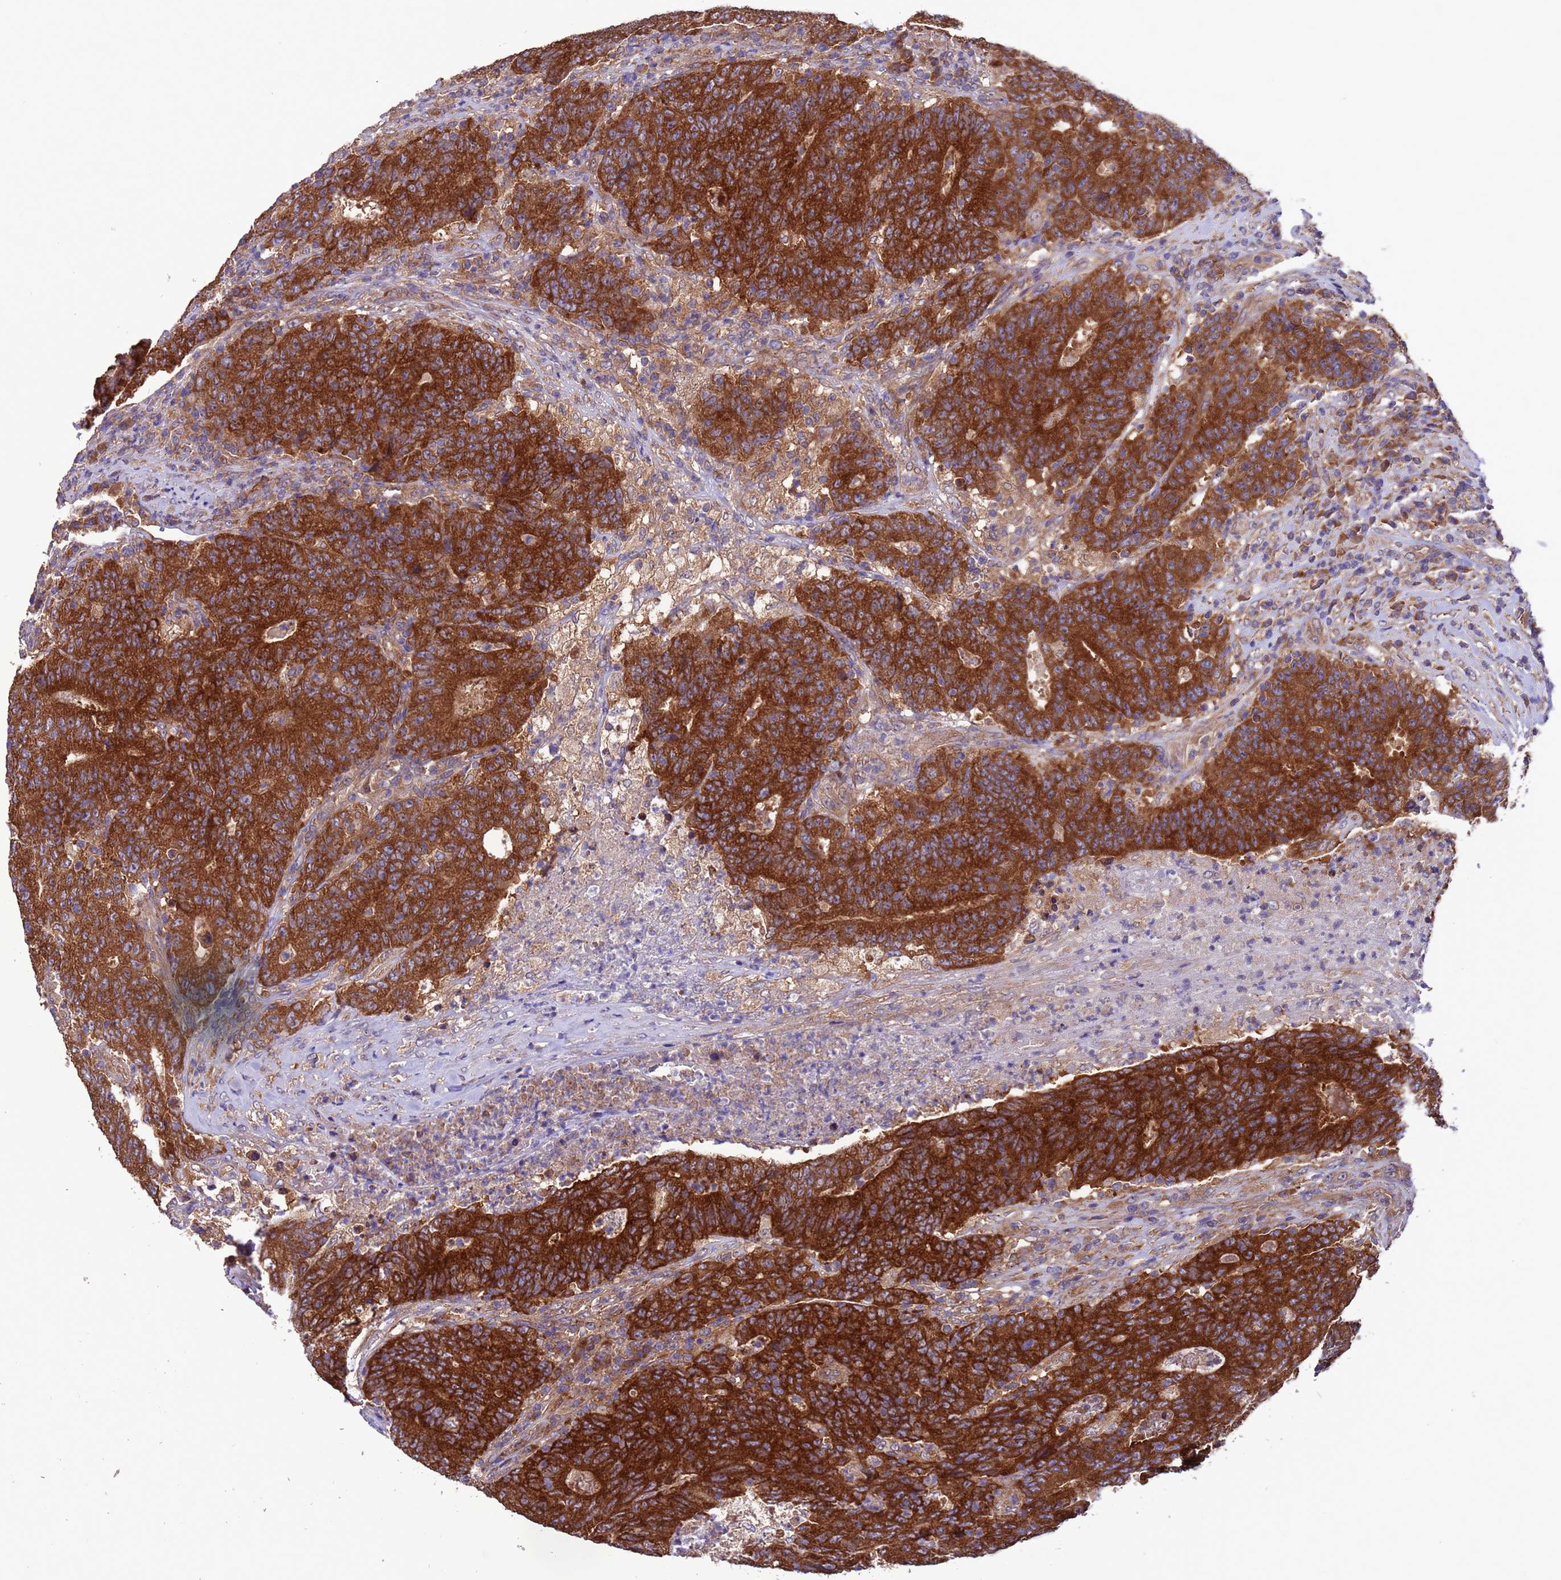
{"staining": {"intensity": "strong", "quantity": ">75%", "location": "cytoplasmic/membranous"}, "tissue": "colorectal cancer", "cell_type": "Tumor cells", "image_type": "cancer", "snomed": [{"axis": "morphology", "description": "Adenocarcinoma, NOS"}, {"axis": "topography", "description": "Colon"}], "caption": "Colorectal cancer stained for a protein reveals strong cytoplasmic/membranous positivity in tumor cells.", "gene": "ARHGAP12", "patient": {"sex": "female", "age": 75}}